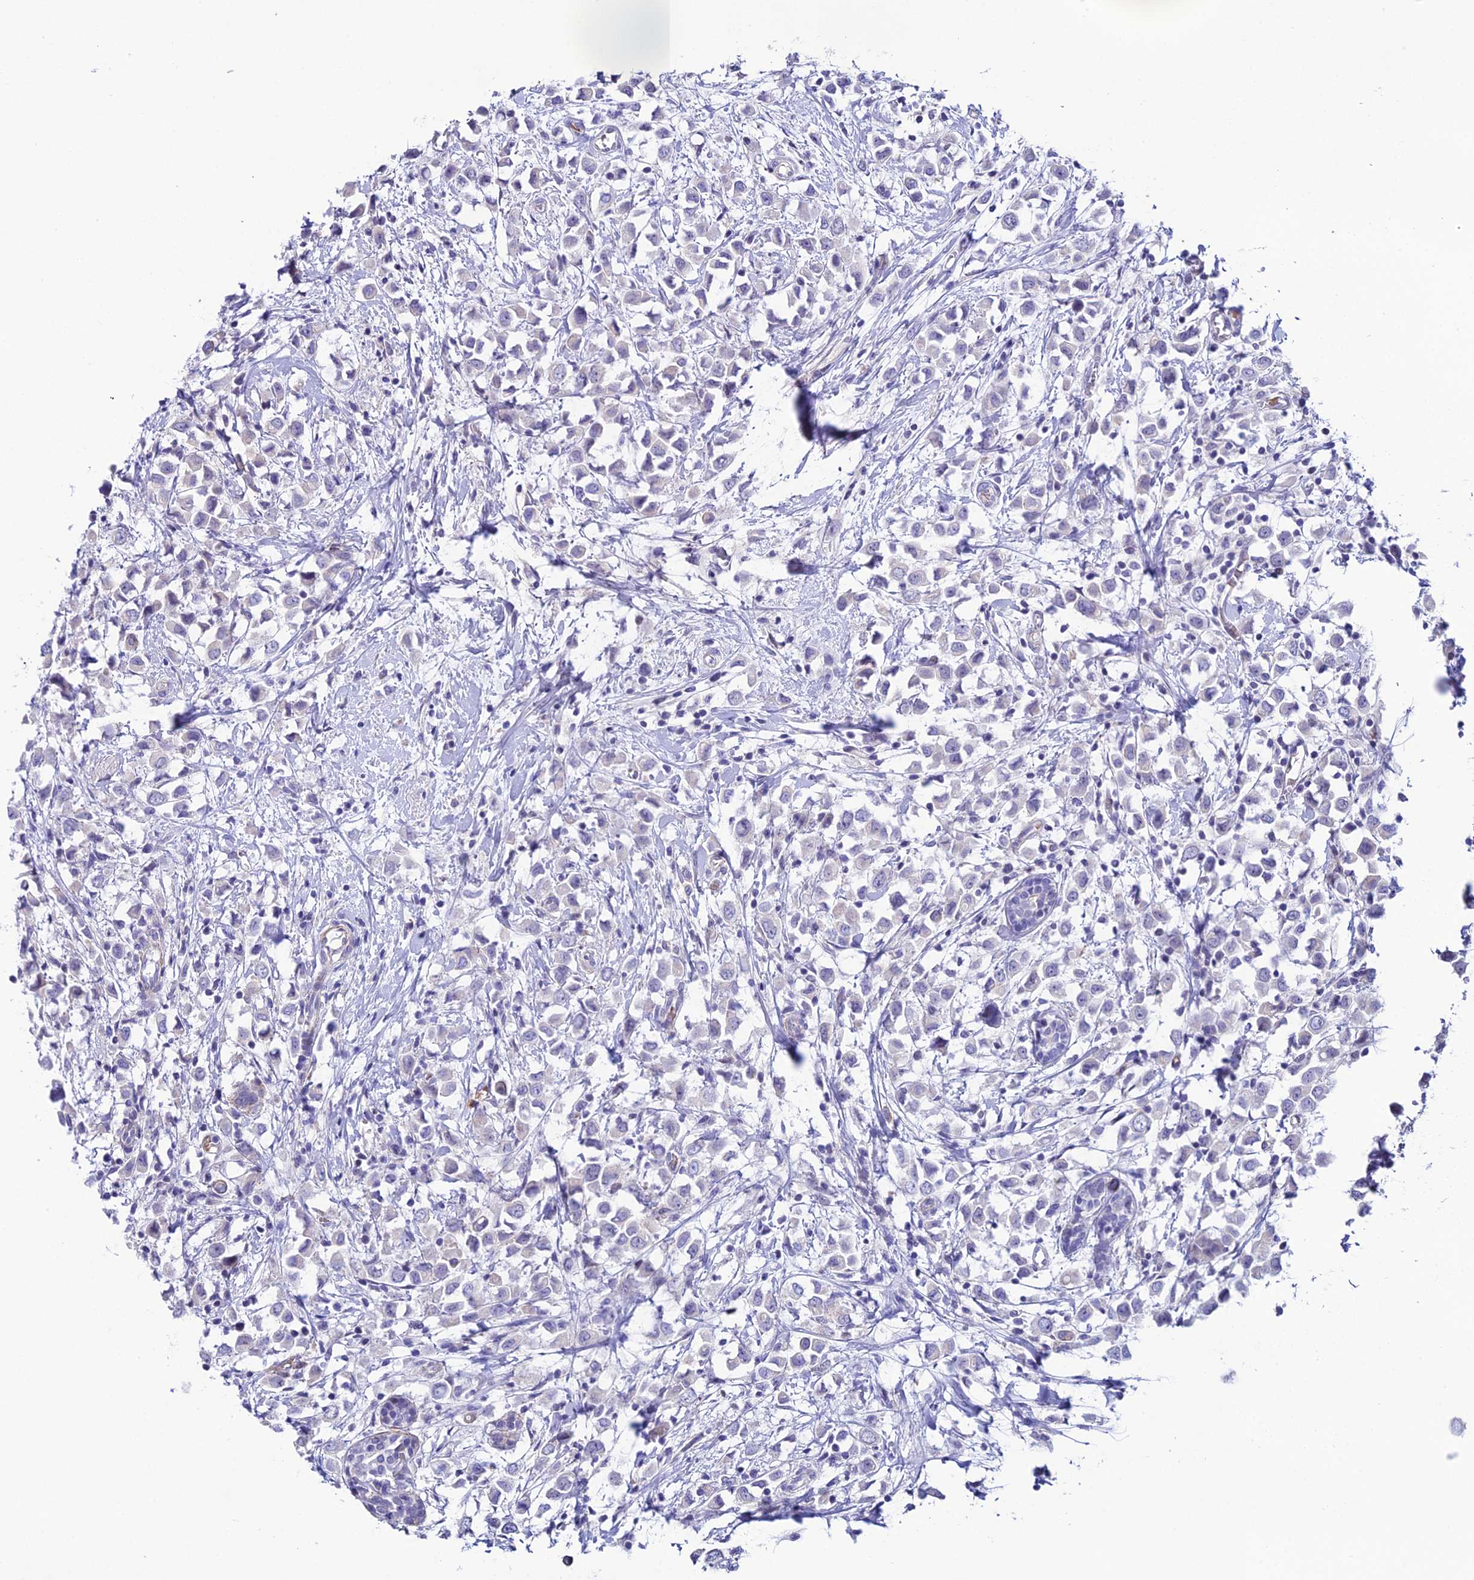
{"staining": {"intensity": "negative", "quantity": "none", "location": "none"}, "tissue": "breast cancer", "cell_type": "Tumor cells", "image_type": "cancer", "snomed": [{"axis": "morphology", "description": "Duct carcinoma"}, {"axis": "topography", "description": "Breast"}], "caption": "Tumor cells show no significant staining in breast cancer (invasive ductal carcinoma). (DAB (3,3'-diaminobenzidine) immunohistochemistry (IHC), high magnification).", "gene": "COL6A6", "patient": {"sex": "female", "age": 61}}